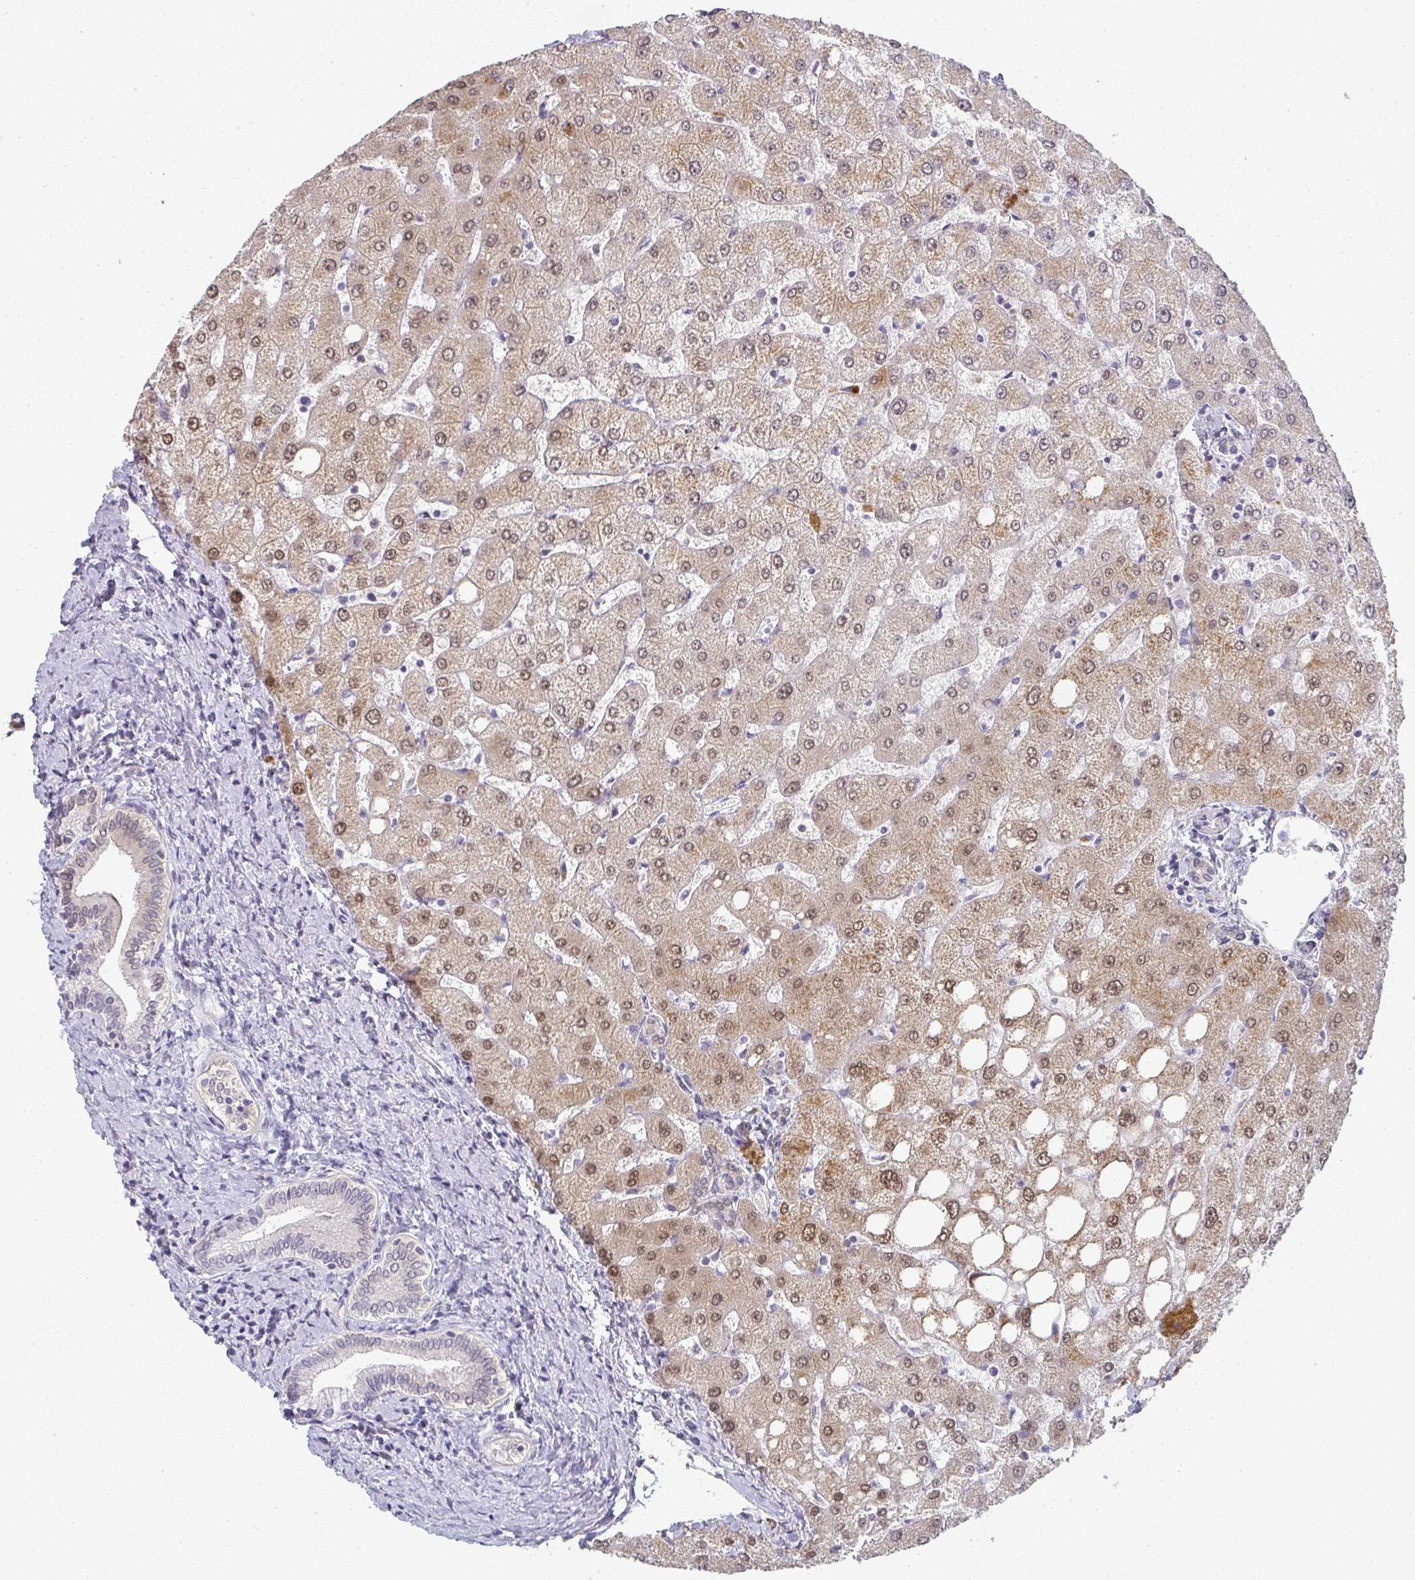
{"staining": {"intensity": "negative", "quantity": "none", "location": "none"}, "tissue": "liver", "cell_type": "Cholangiocytes", "image_type": "normal", "snomed": [{"axis": "morphology", "description": "Normal tissue, NOS"}, {"axis": "topography", "description": "Liver"}], "caption": "This micrograph is of unremarkable liver stained with IHC to label a protein in brown with the nuclei are counter-stained blue. There is no positivity in cholangiocytes.", "gene": "A1CF", "patient": {"sex": "female", "age": 54}}